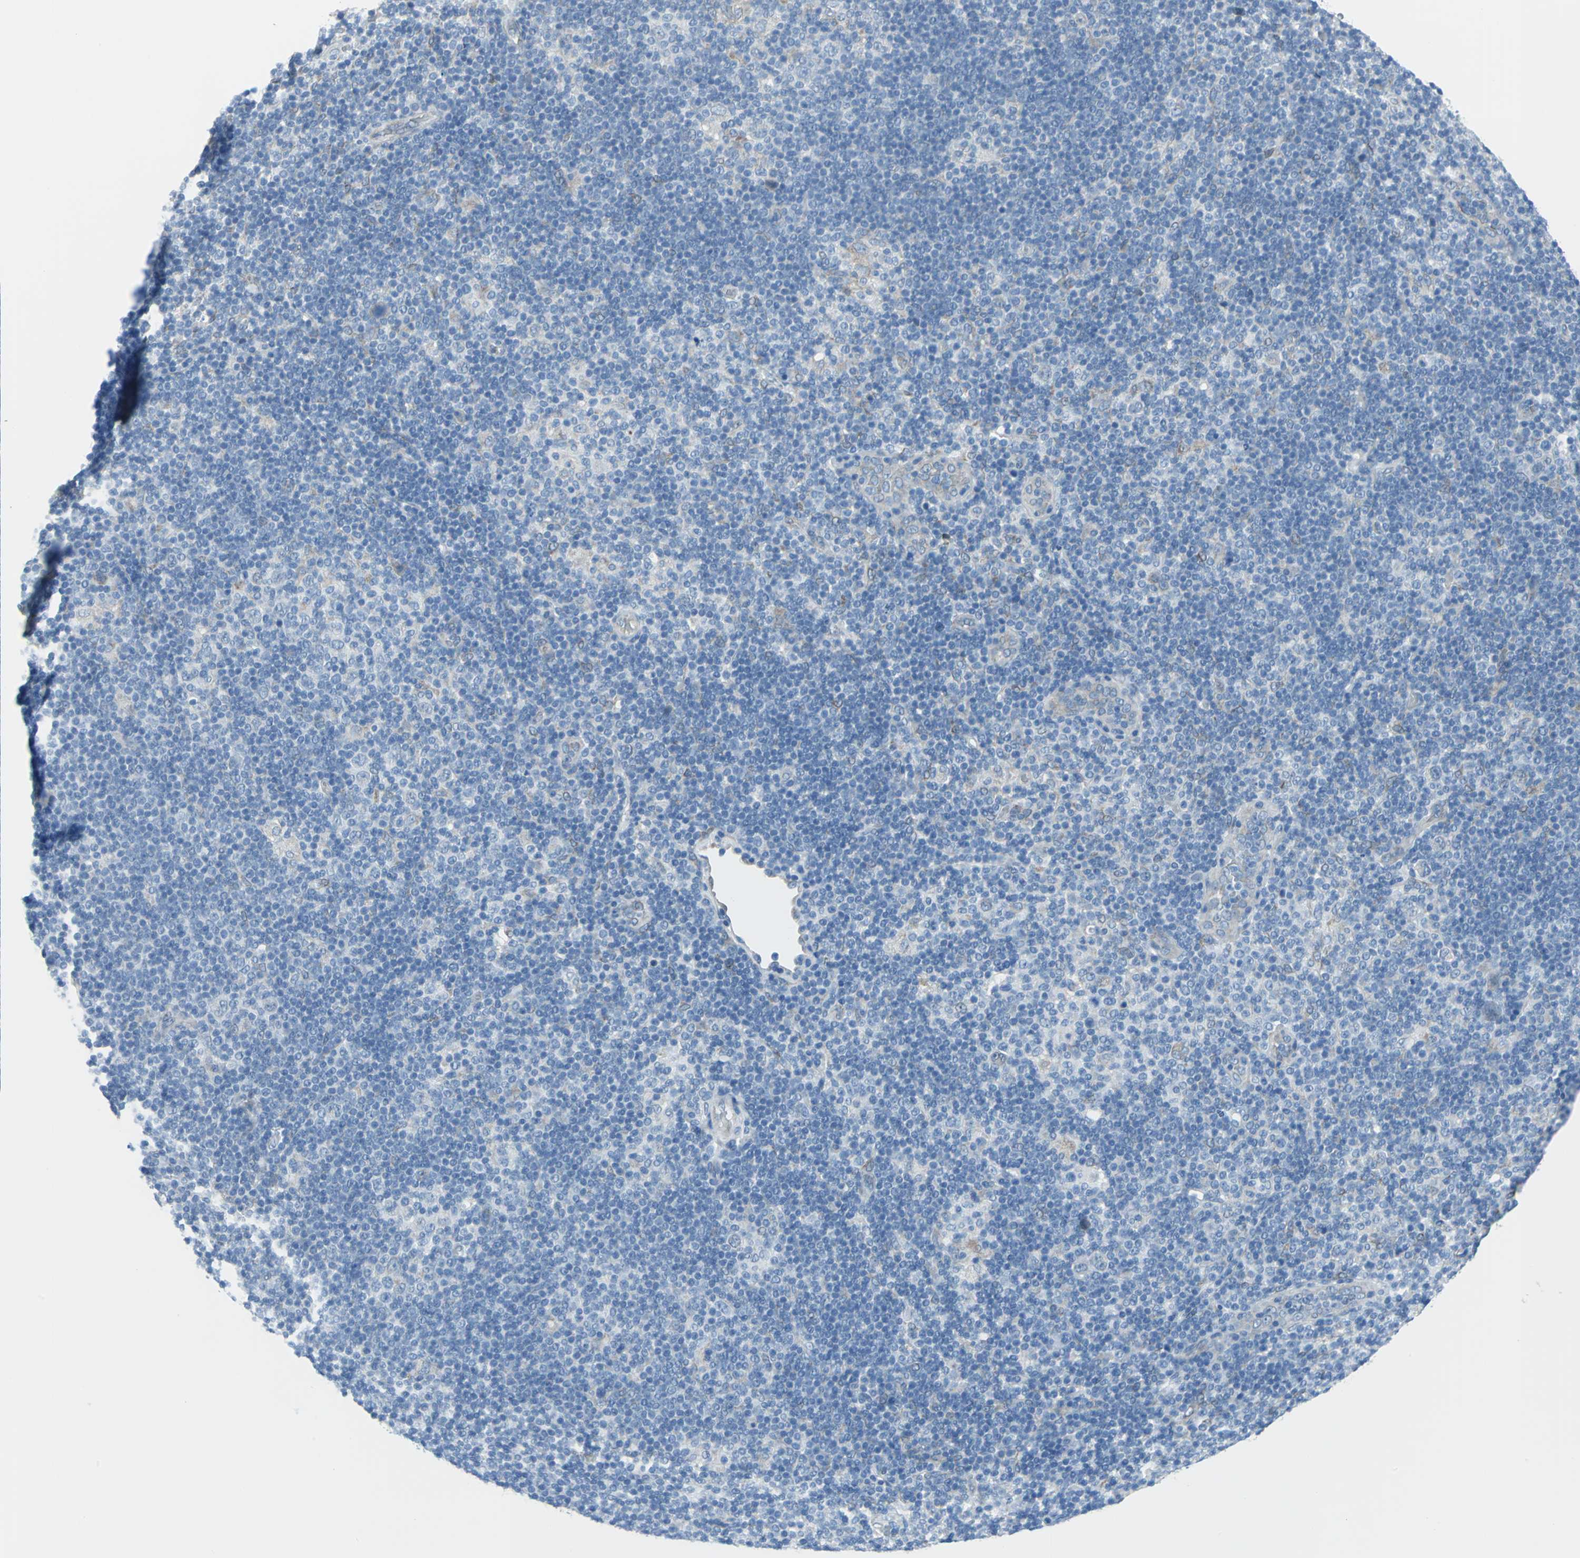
{"staining": {"intensity": "negative", "quantity": "none", "location": "none"}, "tissue": "lymphoma", "cell_type": "Tumor cells", "image_type": "cancer", "snomed": [{"axis": "morphology", "description": "Hodgkin's disease, NOS"}, {"axis": "topography", "description": "Lymph node"}], "caption": "DAB immunohistochemical staining of Hodgkin's disease demonstrates no significant staining in tumor cells. (IHC, brightfield microscopy, high magnification).", "gene": "CYB5A", "patient": {"sex": "female", "age": 57}}